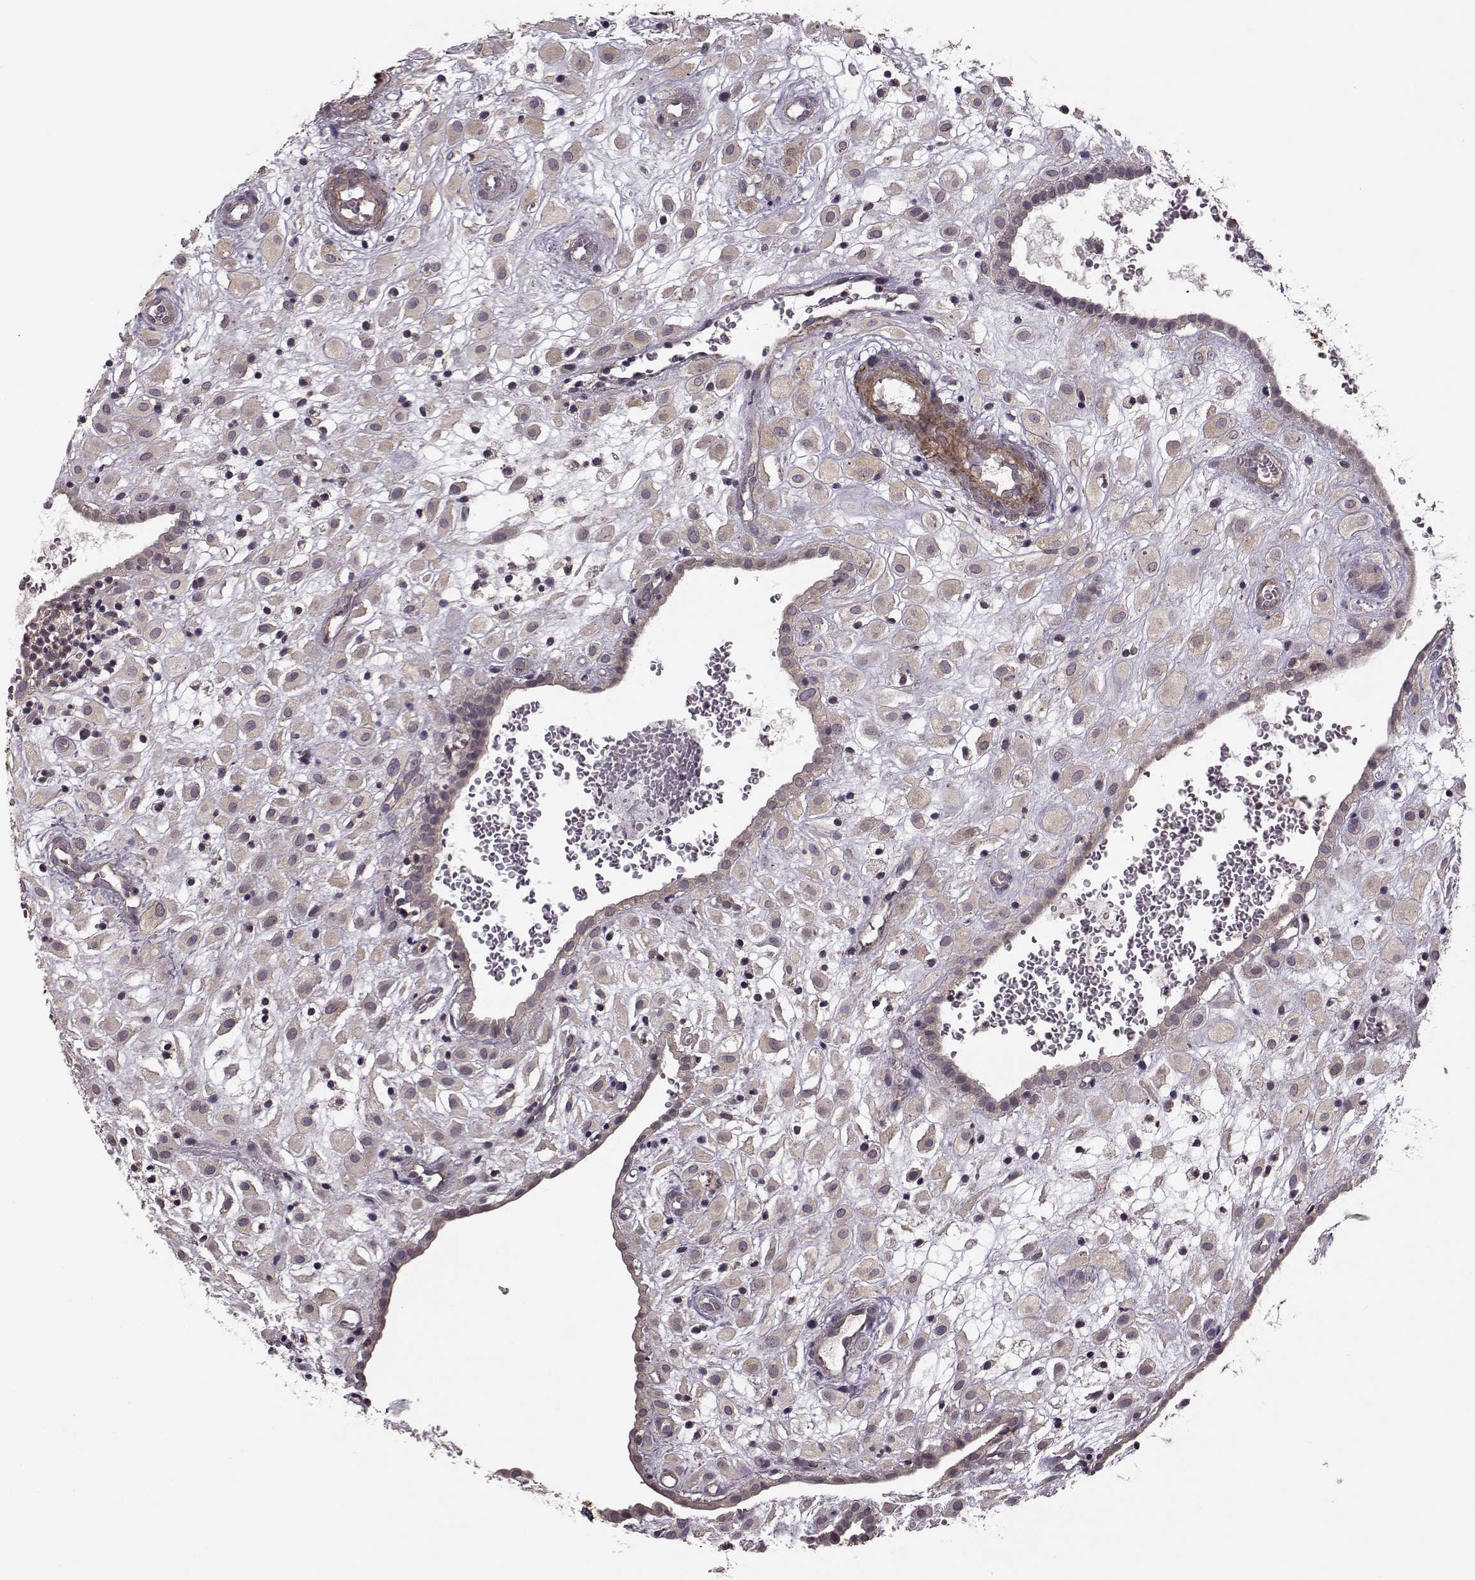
{"staining": {"intensity": "negative", "quantity": "none", "location": "none"}, "tissue": "placenta", "cell_type": "Decidual cells", "image_type": "normal", "snomed": [{"axis": "morphology", "description": "Normal tissue, NOS"}, {"axis": "topography", "description": "Placenta"}], "caption": "Decidual cells show no significant protein positivity in unremarkable placenta. Nuclei are stained in blue.", "gene": "SLAIN2", "patient": {"sex": "female", "age": 24}}